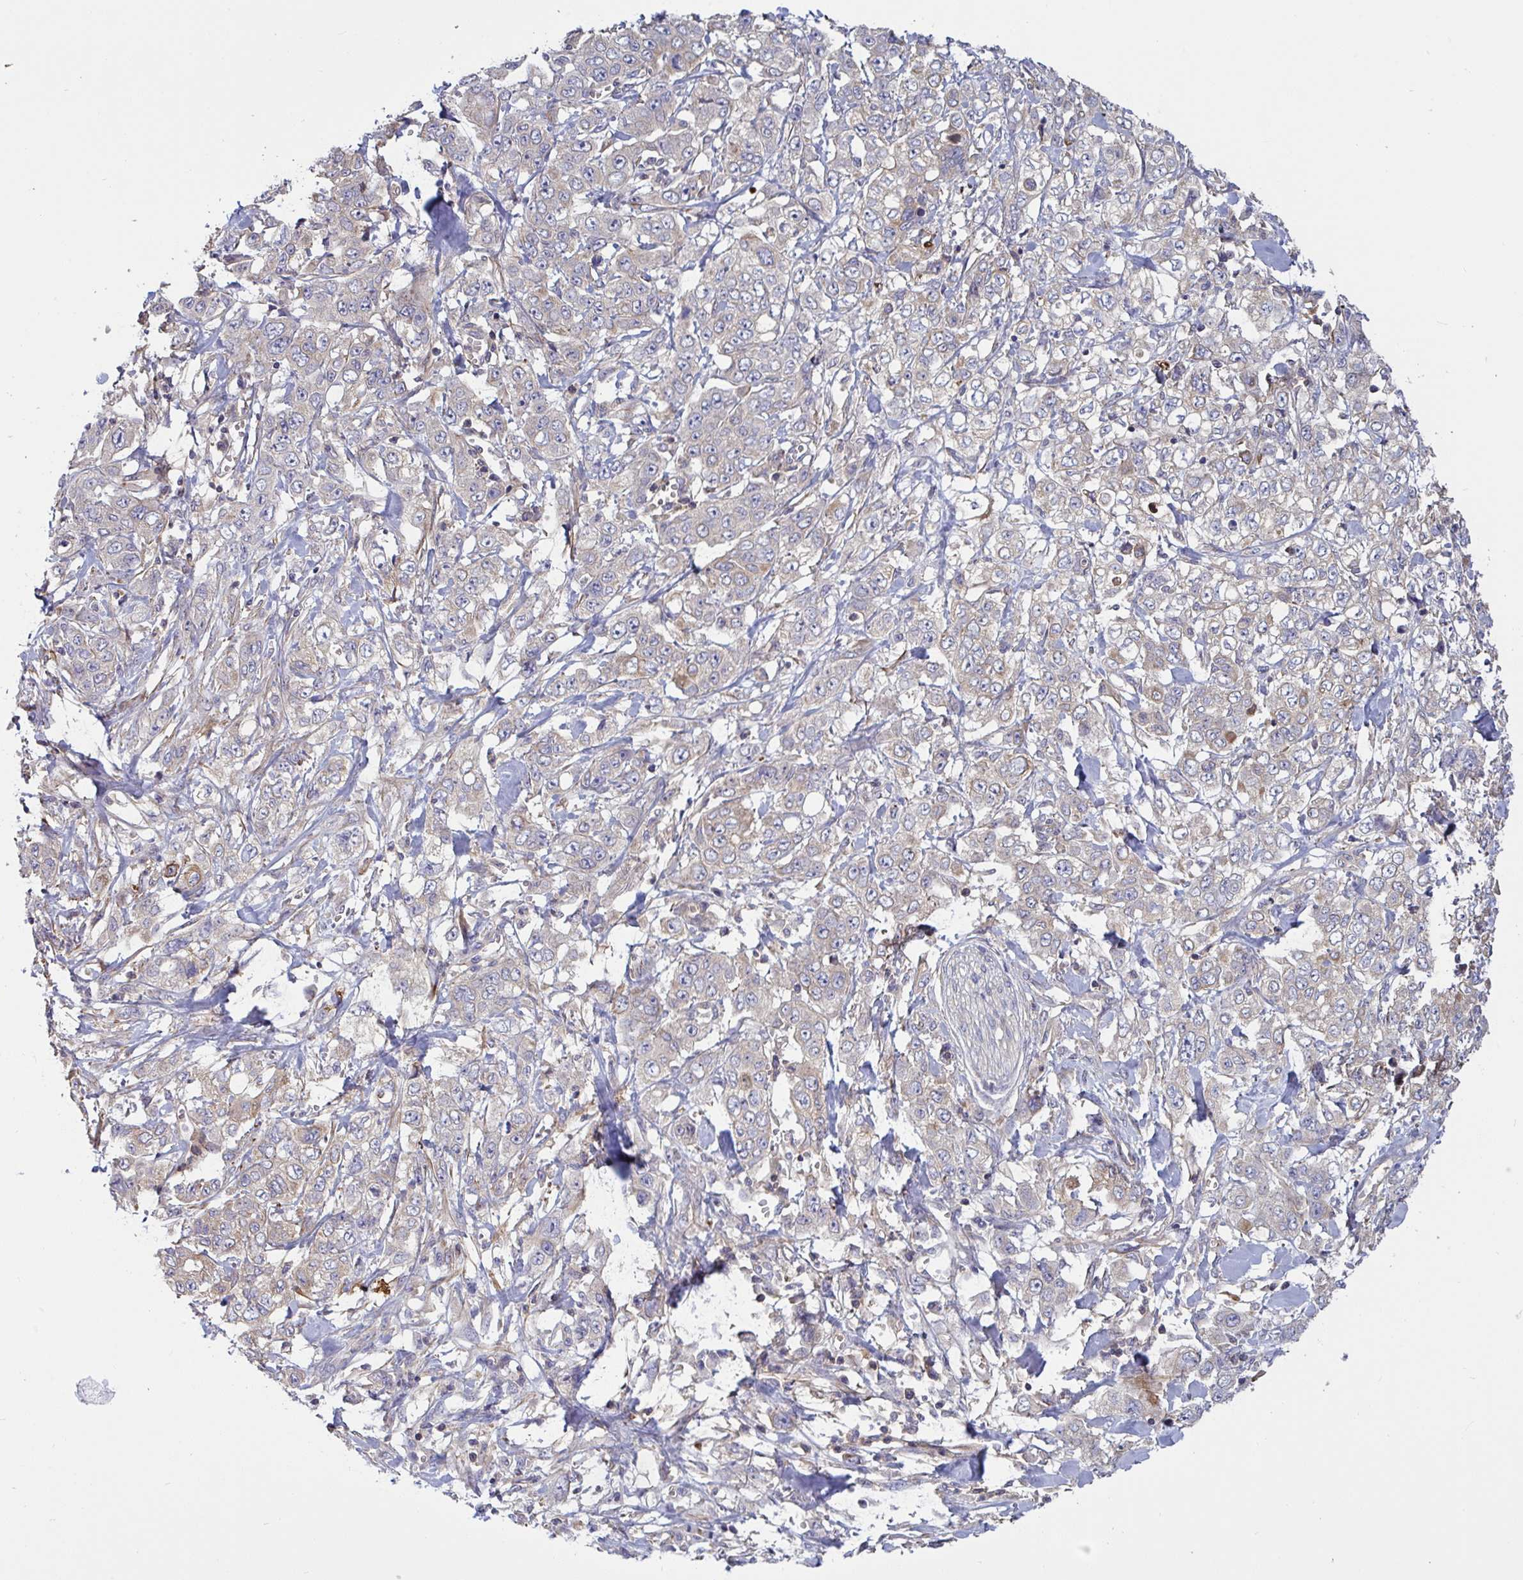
{"staining": {"intensity": "negative", "quantity": "none", "location": "none"}, "tissue": "stomach cancer", "cell_type": "Tumor cells", "image_type": "cancer", "snomed": [{"axis": "morphology", "description": "Adenocarcinoma, NOS"}, {"axis": "topography", "description": "Stomach, upper"}], "caption": "Protein analysis of stomach adenocarcinoma reveals no significant expression in tumor cells.", "gene": "TANK", "patient": {"sex": "male", "age": 62}}